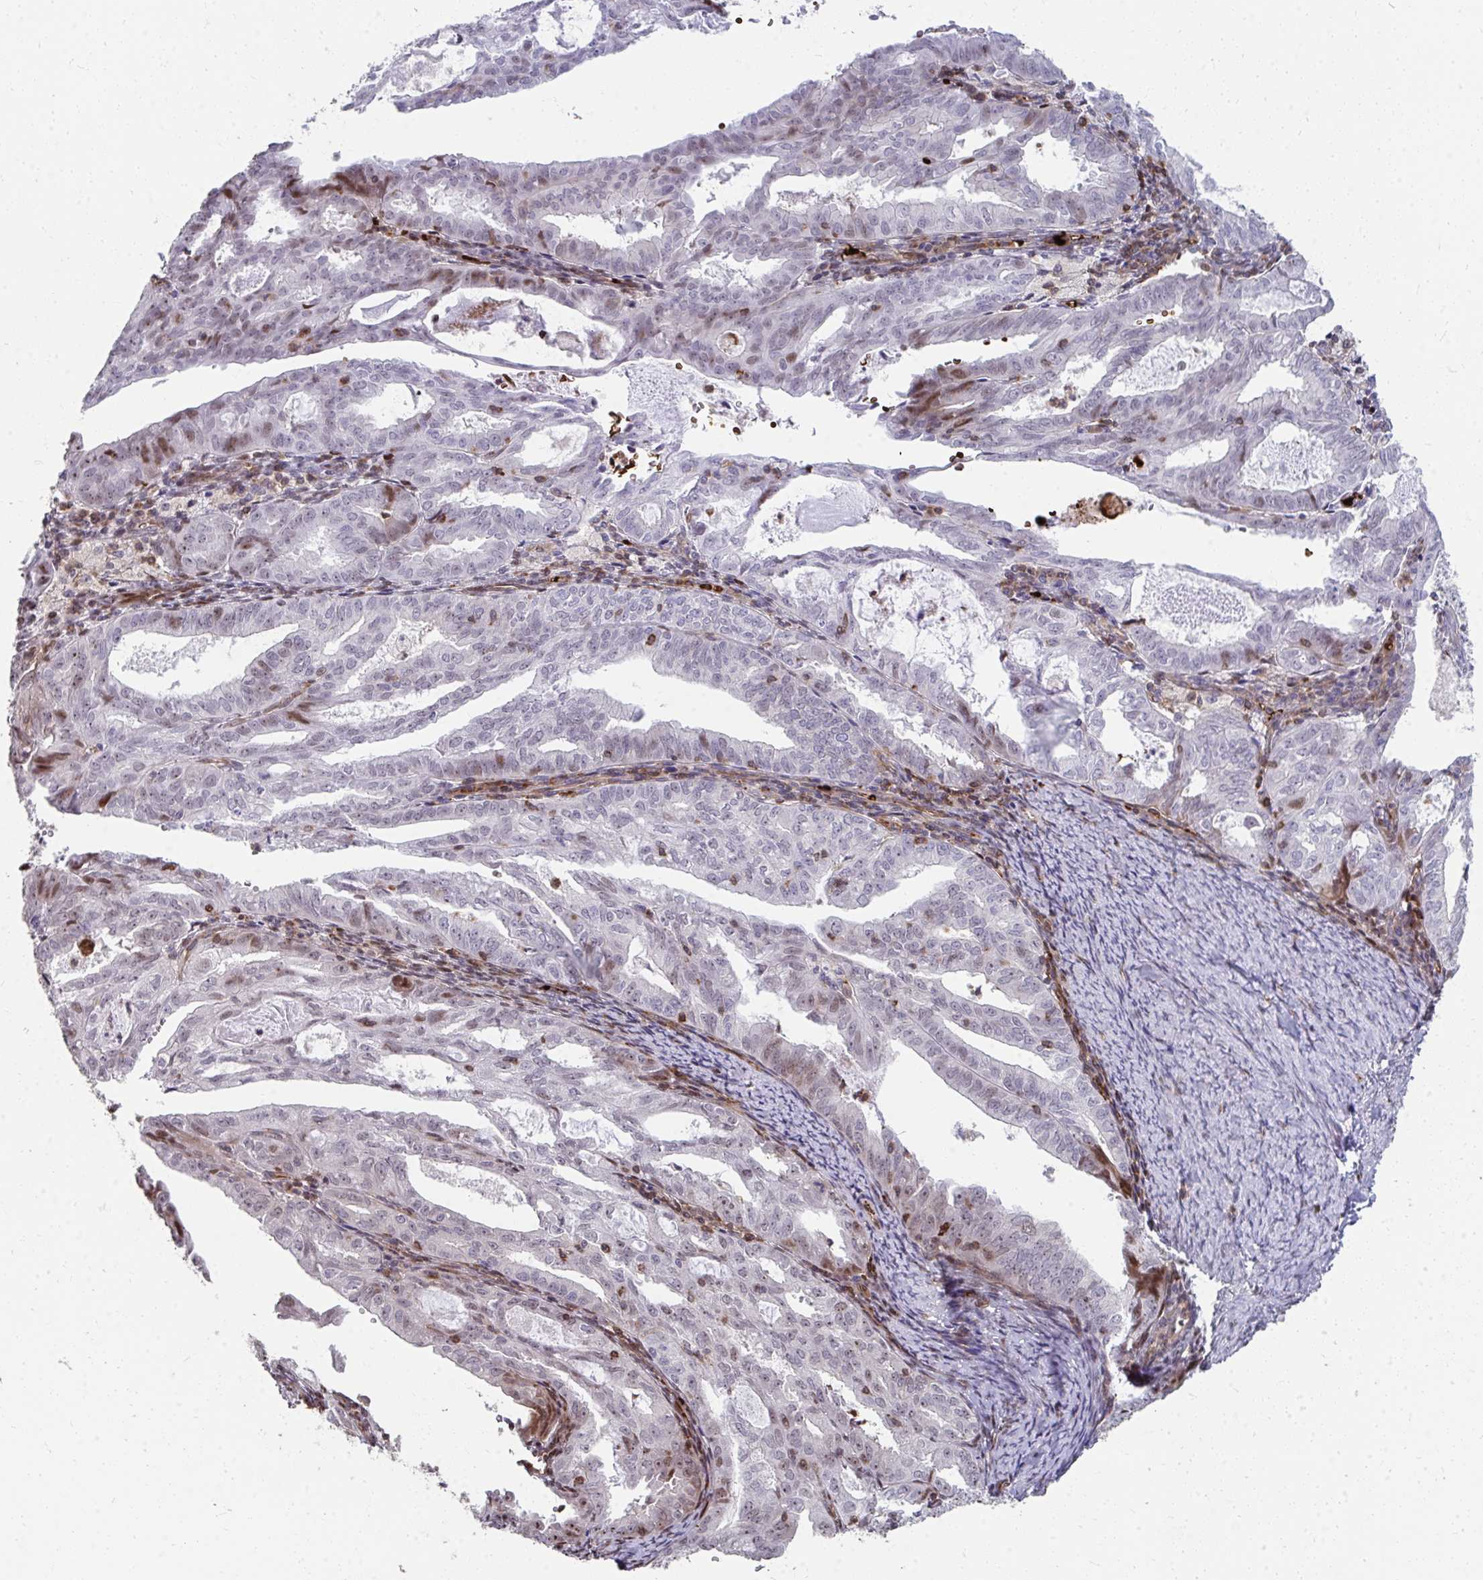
{"staining": {"intensity": "moderate", "quantity": "<25%", "location": "nuclear"}, "tissue": "endometrial cancer", "cell_type": "Tumor cells", "image_type": "cancer", "snomed": [{"axis": "morphology", "description": "Adenocarcinoma, NOS"}, {"axis": "topography", "description": "Endometrium"}], "caption": "A high-resolution image shows immunohistochemistry staining of endometrial cancer (adenocarcinoma), which demonstrates moderate nuclear staining in approximately <25% of tumor cells.", "gene": "FOXN3", "patient": {"sex": "female", "age": 70}}